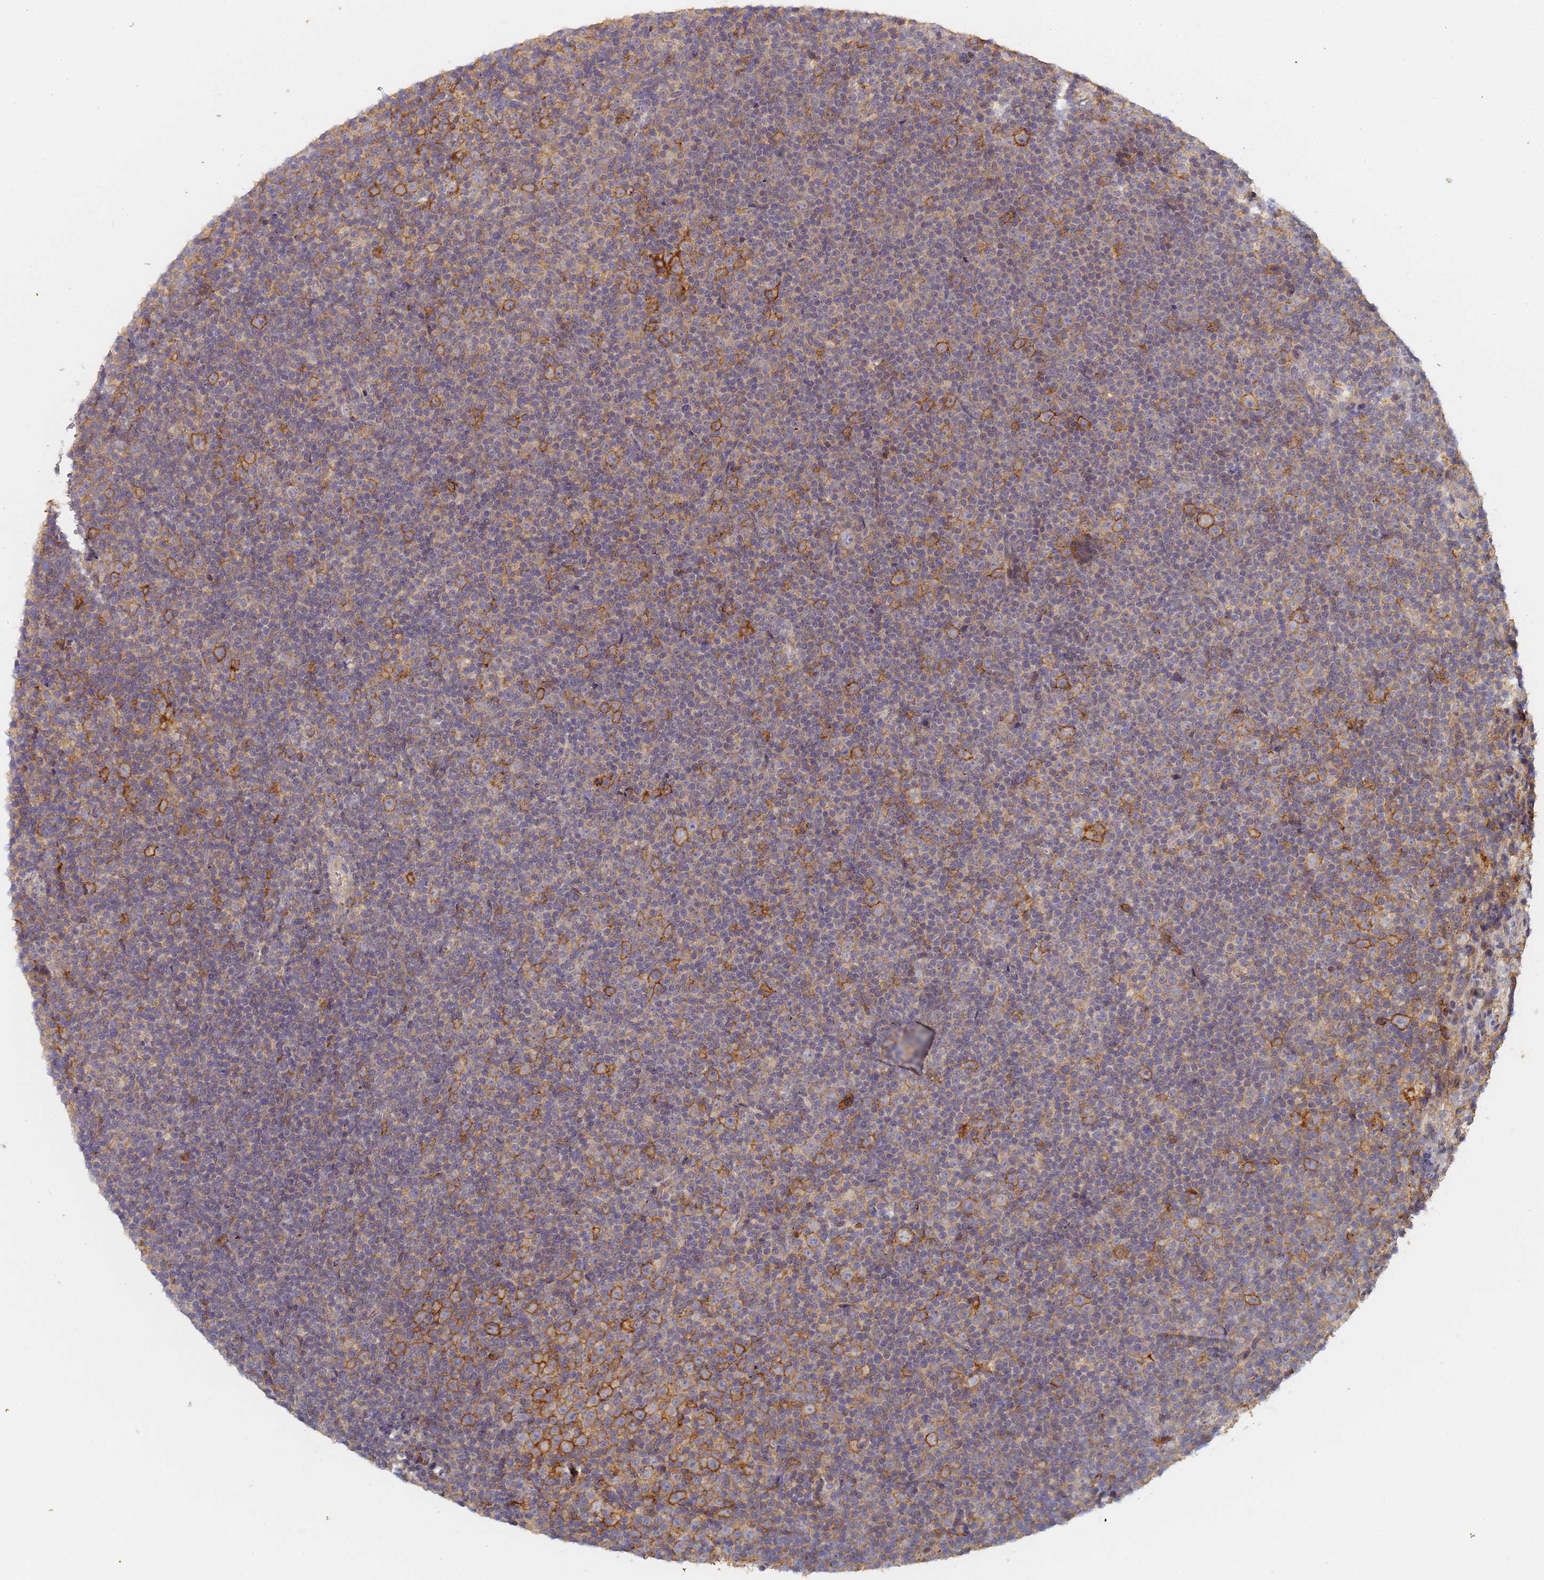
{"staining": {"intensity": "negative", "quantity": "none", "location": "none"}, "tissue": "lymphoma", "cell_type": "Tumor cells", "image_type": "cancer", "snomed": [{"axis": "morphology", "description": "Malignant lymphoma, non-Hodgkin's type, Low grade"}, {"axis": "topography", "description": "Lymph node"}], "caption": "Tumor cells are negative for protein expression in human malignant lymphoma, non-Hodgkin's type (low-grade). The staining is performed using DAB (3,3'-diaminobenzidine) brown chromogen with nuclei counter-stained in using hematoxylin.", "gene": "LRRC69", "patient": {"sex": "female", "age": 67}}